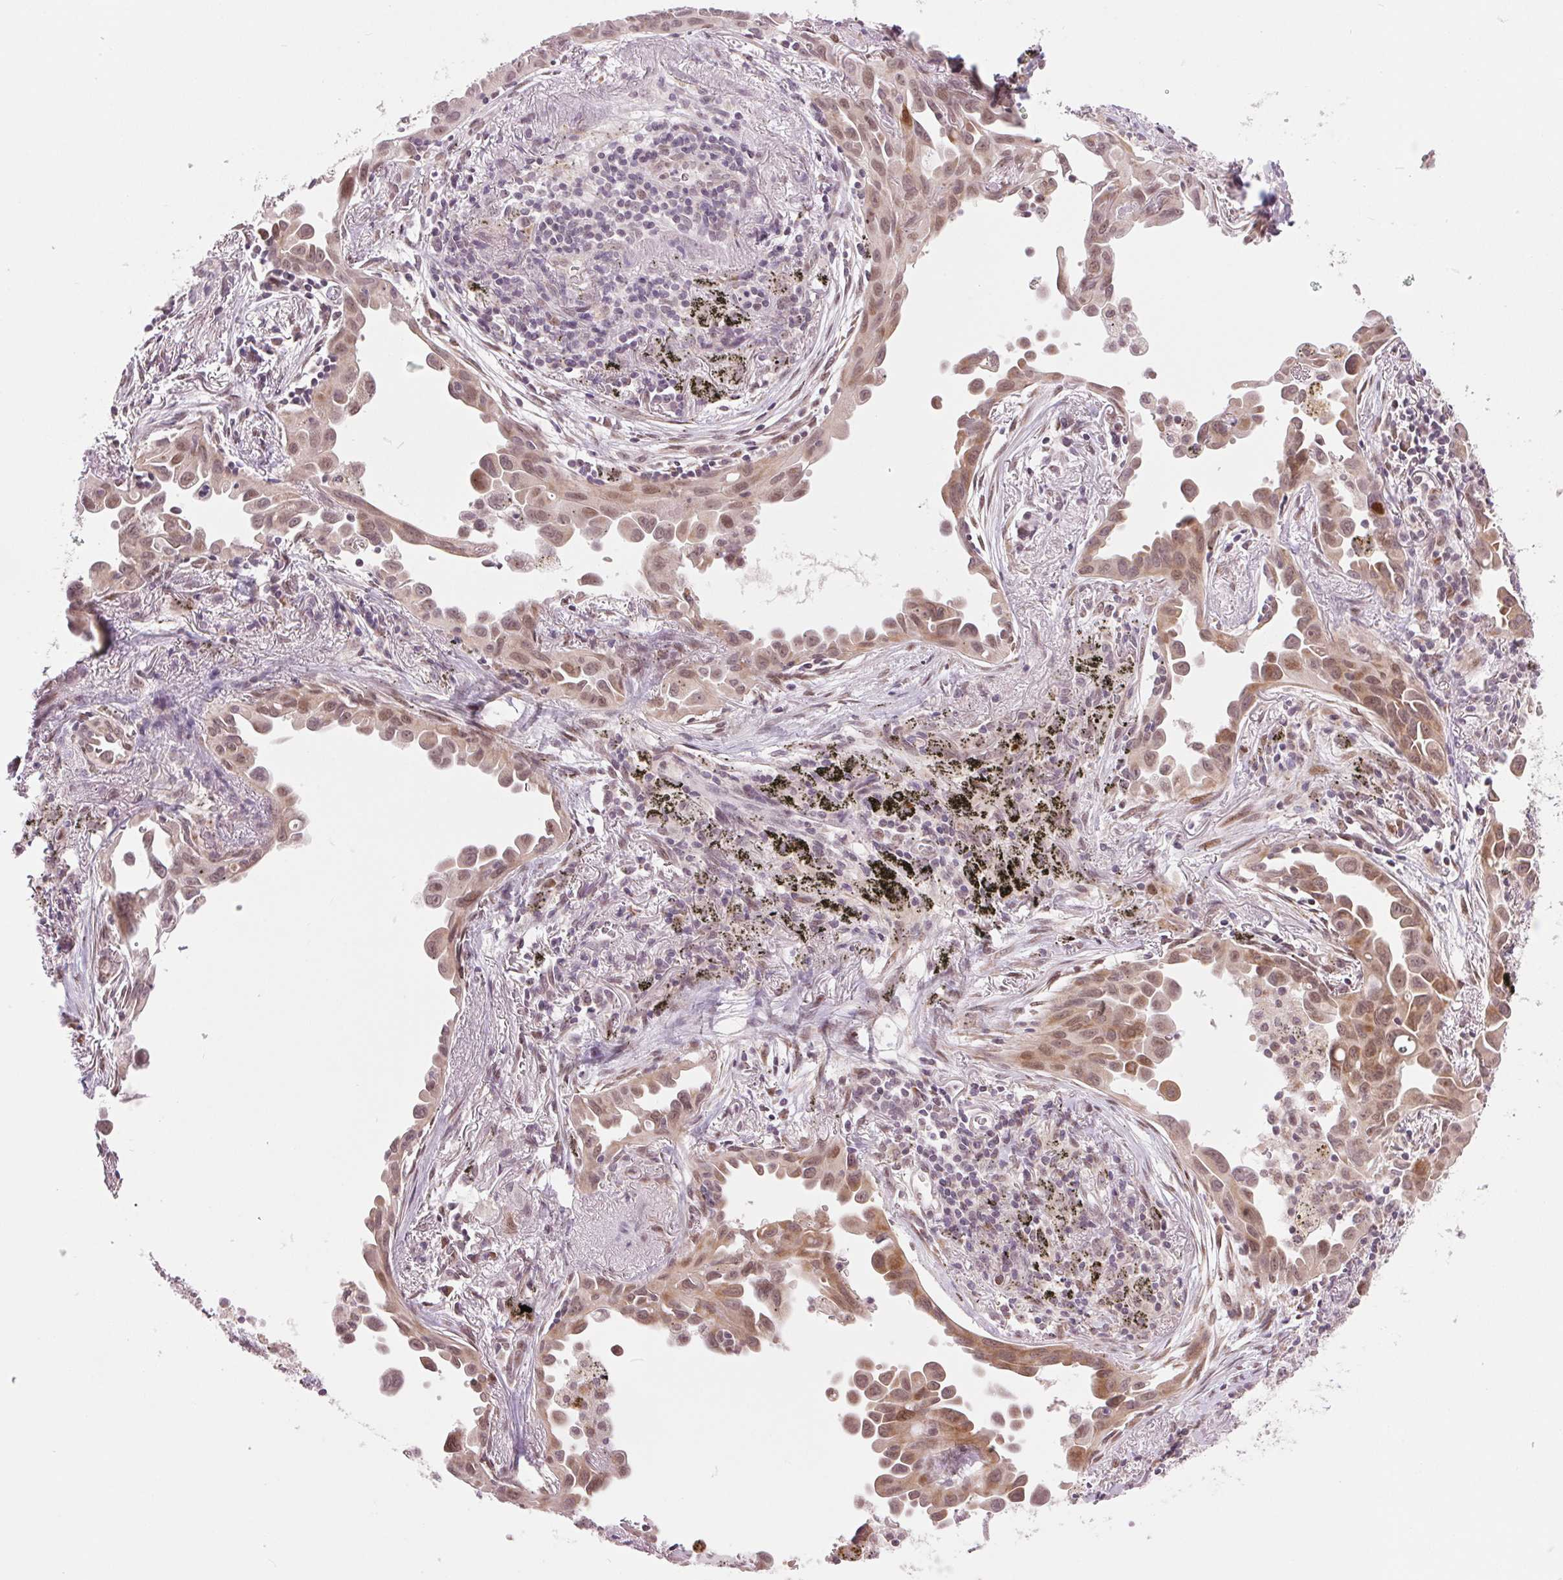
{"staining": {"intensity": "weak", "quantity": ">75%", "location": "cytoplasmic/membranous,nuclear"}, "tissue": "lung cancer", "cell_type": "Tumor cells", "image_type": "cancer", "snomed": [{"axis": "morphology", "description": "Adenocarcinoma, NOS"}, {"axis": "topography", "description": "Lung"}], "caption": "Immunohistochemistry (IHC) of human lung adenocarcinoma reveals low levels of weak cytoplasmic/membranous and nuclear staining in approximately >75% of tumor cells.", "gene": "ARHGAP32", "patient": {"sex": "male", "age": 68}}